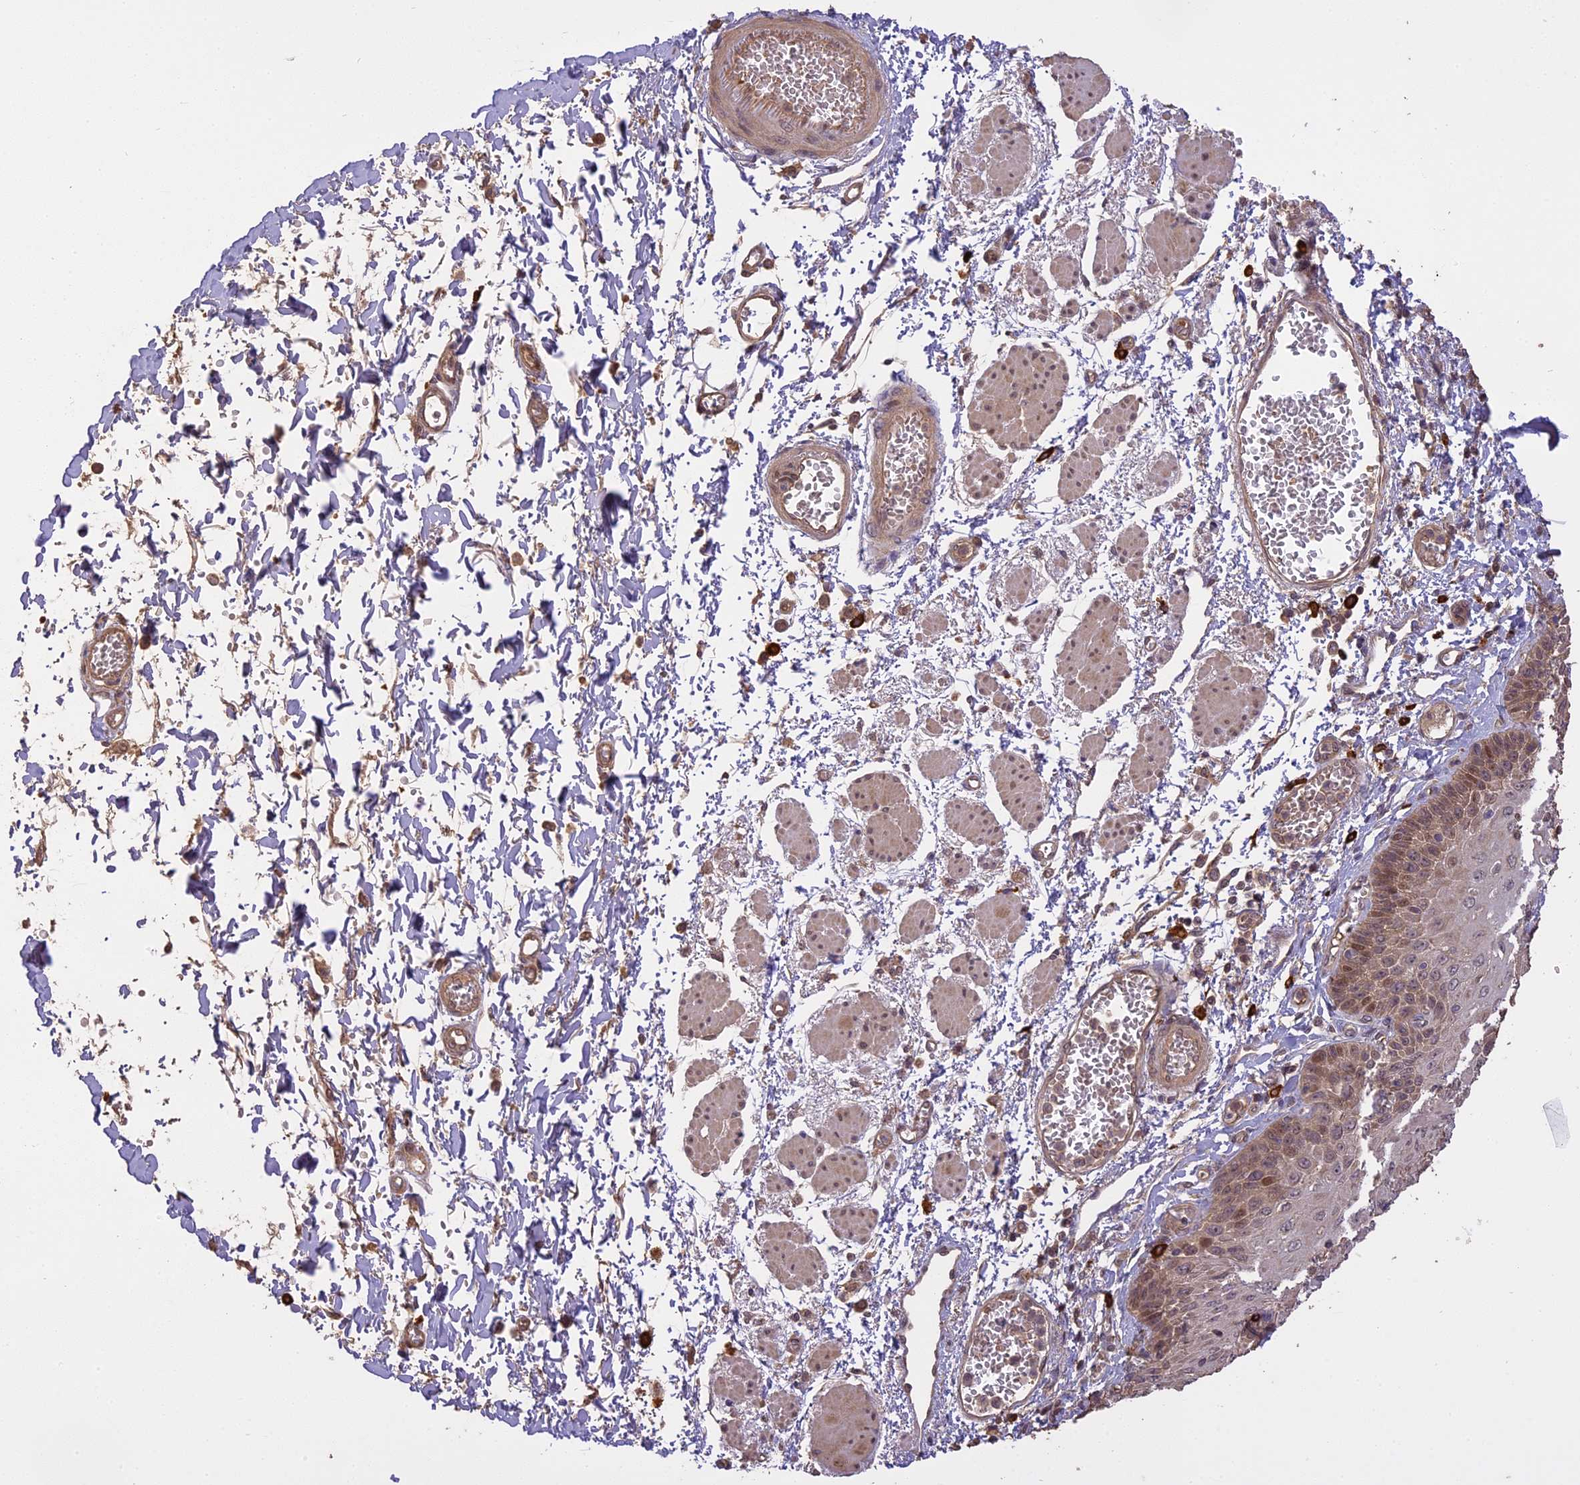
{"staining": {"intensity": "moderate", "quantity": "<25%", "location": "cytoplasmic/membranous,nuclear"}, "tissue": "esophagus", "cell_type": "Squamous epithelial cells", "image_type": "normal", "snomed": [{"axis": "morphology", "description": "Normal tissue, NOS"}, {"axis": "topography", "description": "Esophagus"}], "caption": "The image displays staining of normal esophagus, revealing moderate cytoplasmic/membranous,nuclear protein staining (brown color) within squamous epithelial cells.", "gene": "TIGD7", "patient": {"sex": "male", "age": 81}}